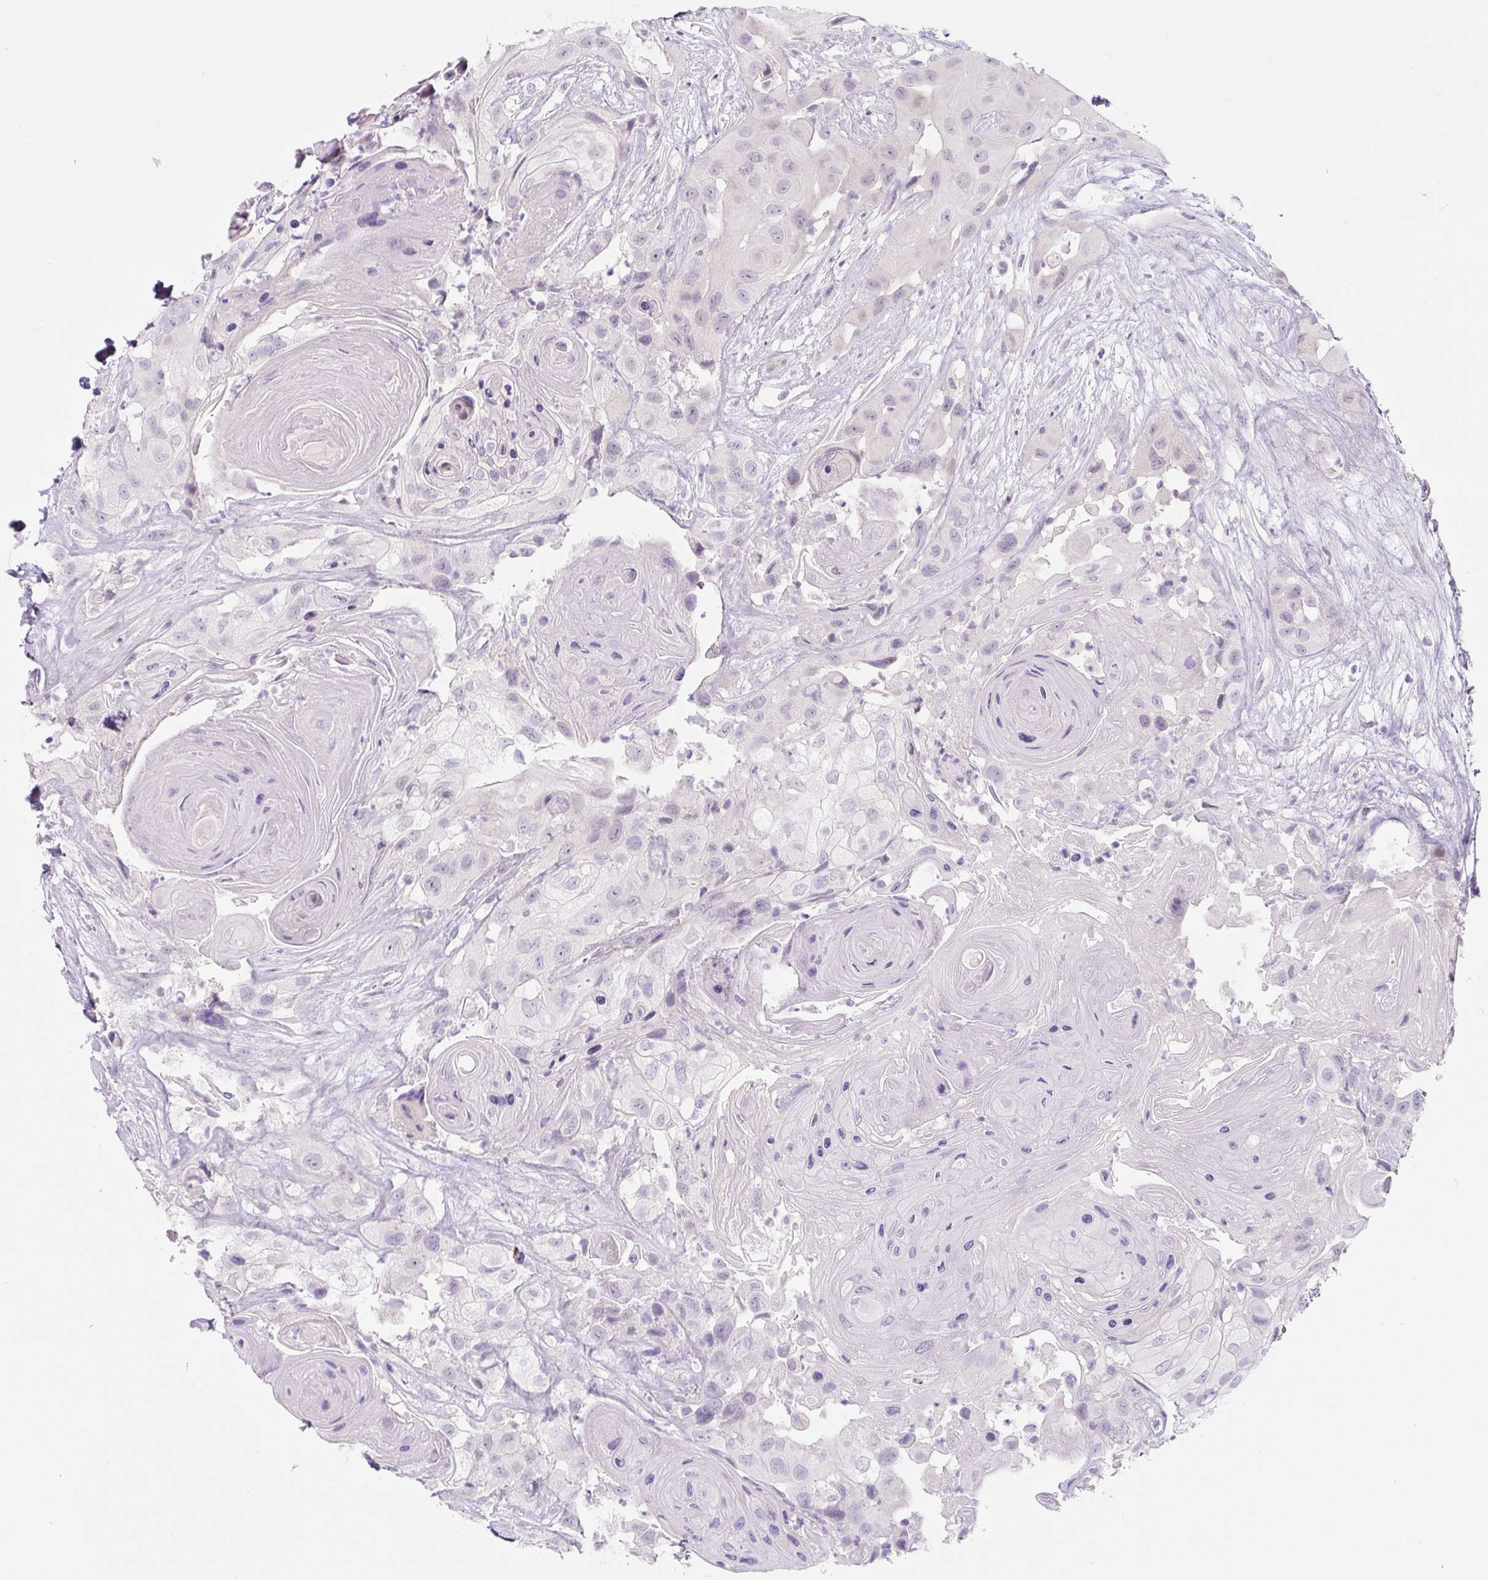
{"staining": {"intensity": "negative", "quantity": "none", "location": "none"}, "tissue": "head and neck cancer", "cell_type": "Tumor cells", "image_type": "cancer", "snomed": [{"axis": "morphology", "description": "Squamous cell carcinoma, NOS"}, {"axis": "topography", "description": "Head-Neck"}], "caption": "The image shows no staining of tumor cells in head and neck cancer.", "gene": "CCL25", "patient": {"sex": "male", "age": 83}}